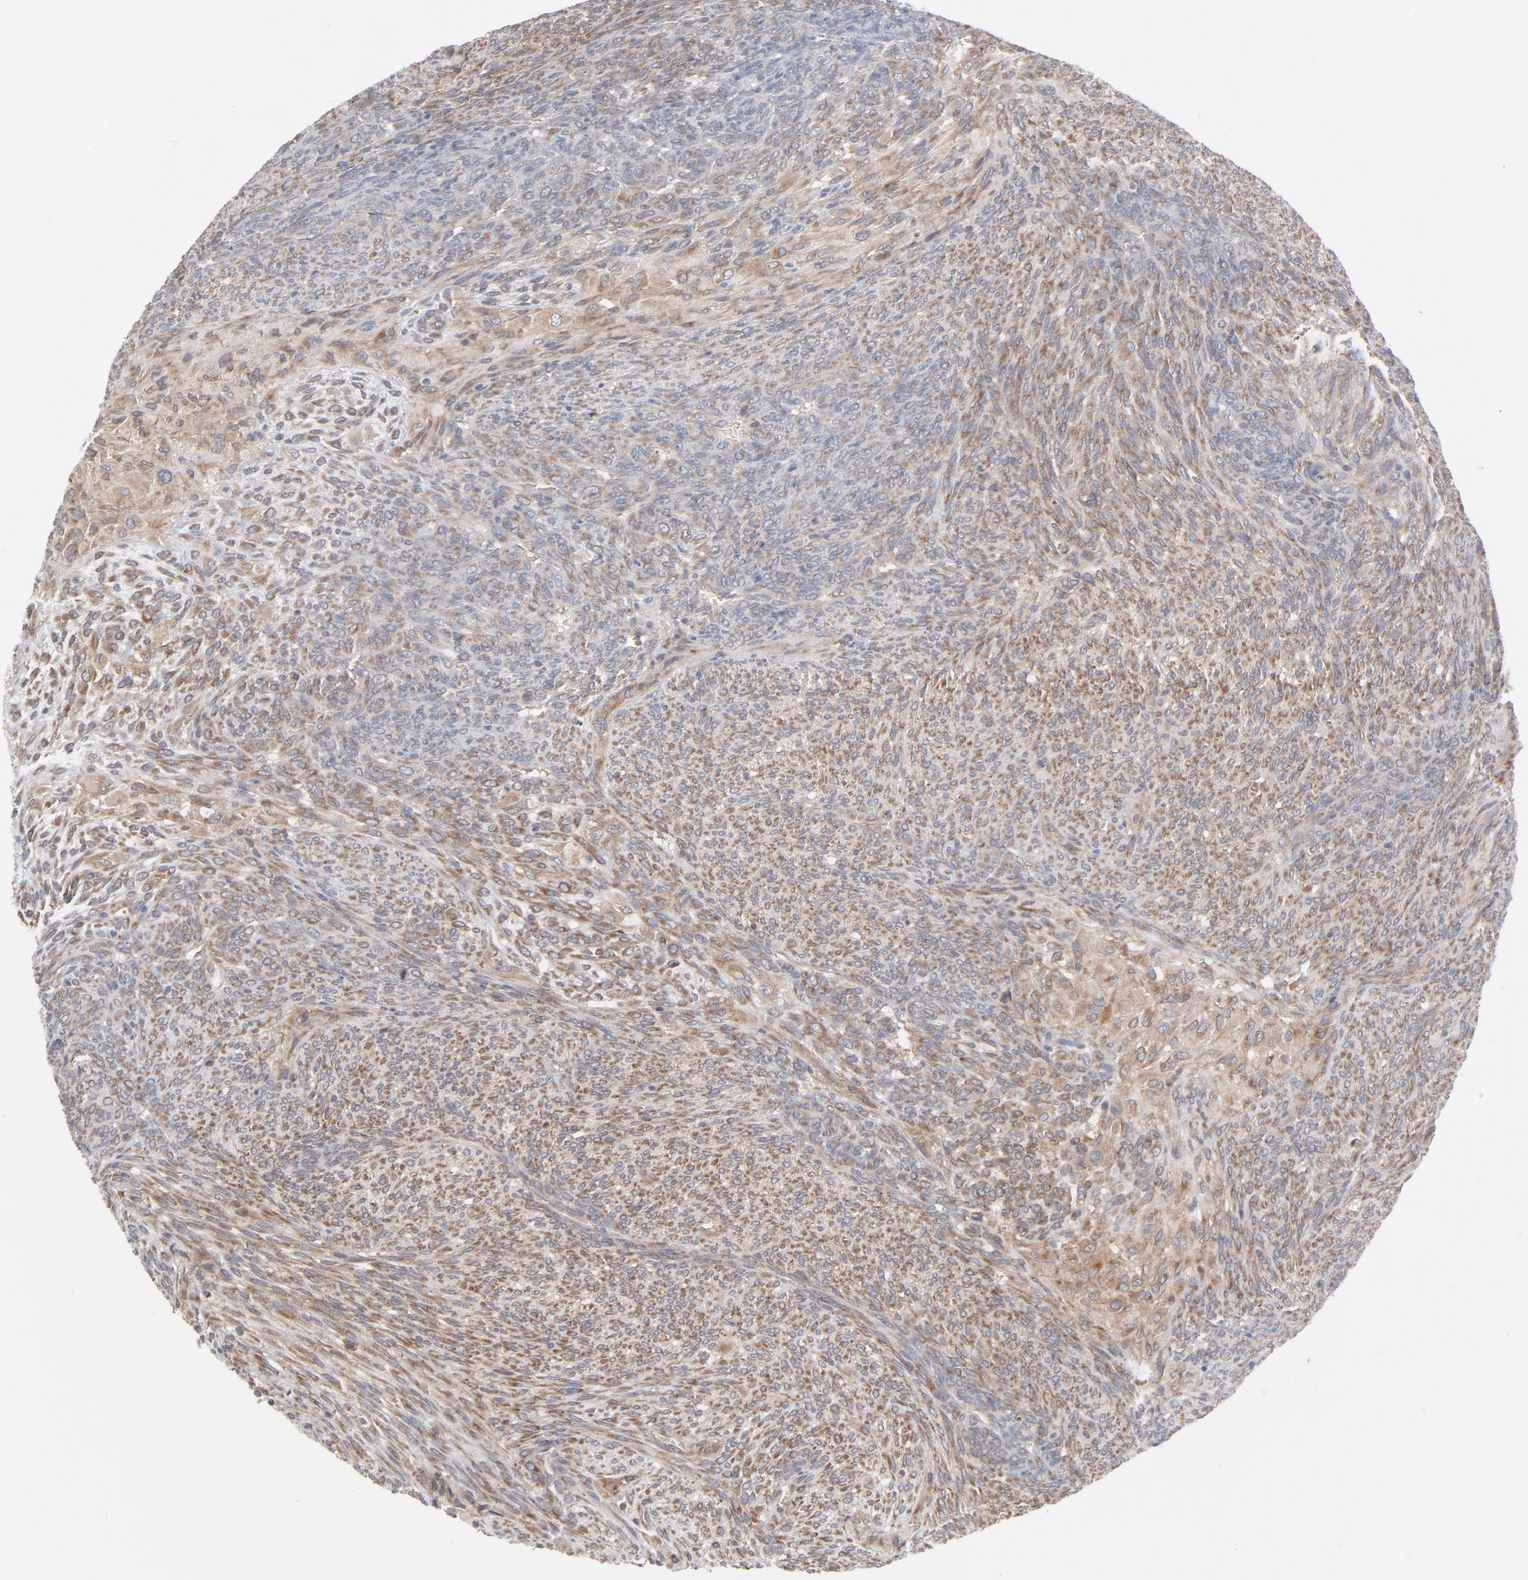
{"staining": {"intensity": "moderate", "quantity": ">75%", "location": "cytoplasmic/membranous"}, "tissue": "glioma", "cell_type": "Tumor cells", "image_type": "cancer", "snomed": [{"axis": "morphology", "description": "Glioma, malignant, High grade"}, {"axis": "topography", "description": "Cerebral cortex"}], "caption": "A medium amount of moderate cytoplasmic/membranous staining is appreciated in approximately >75% of tumor cells in glioma tissue. The protein of interest is stained brown, and the nuclei are stained in blue (DAB IHC with brightfield microscopy, high magnification).", "gene": "KDSR", "patient": {"sex": "female", "age": 55}}